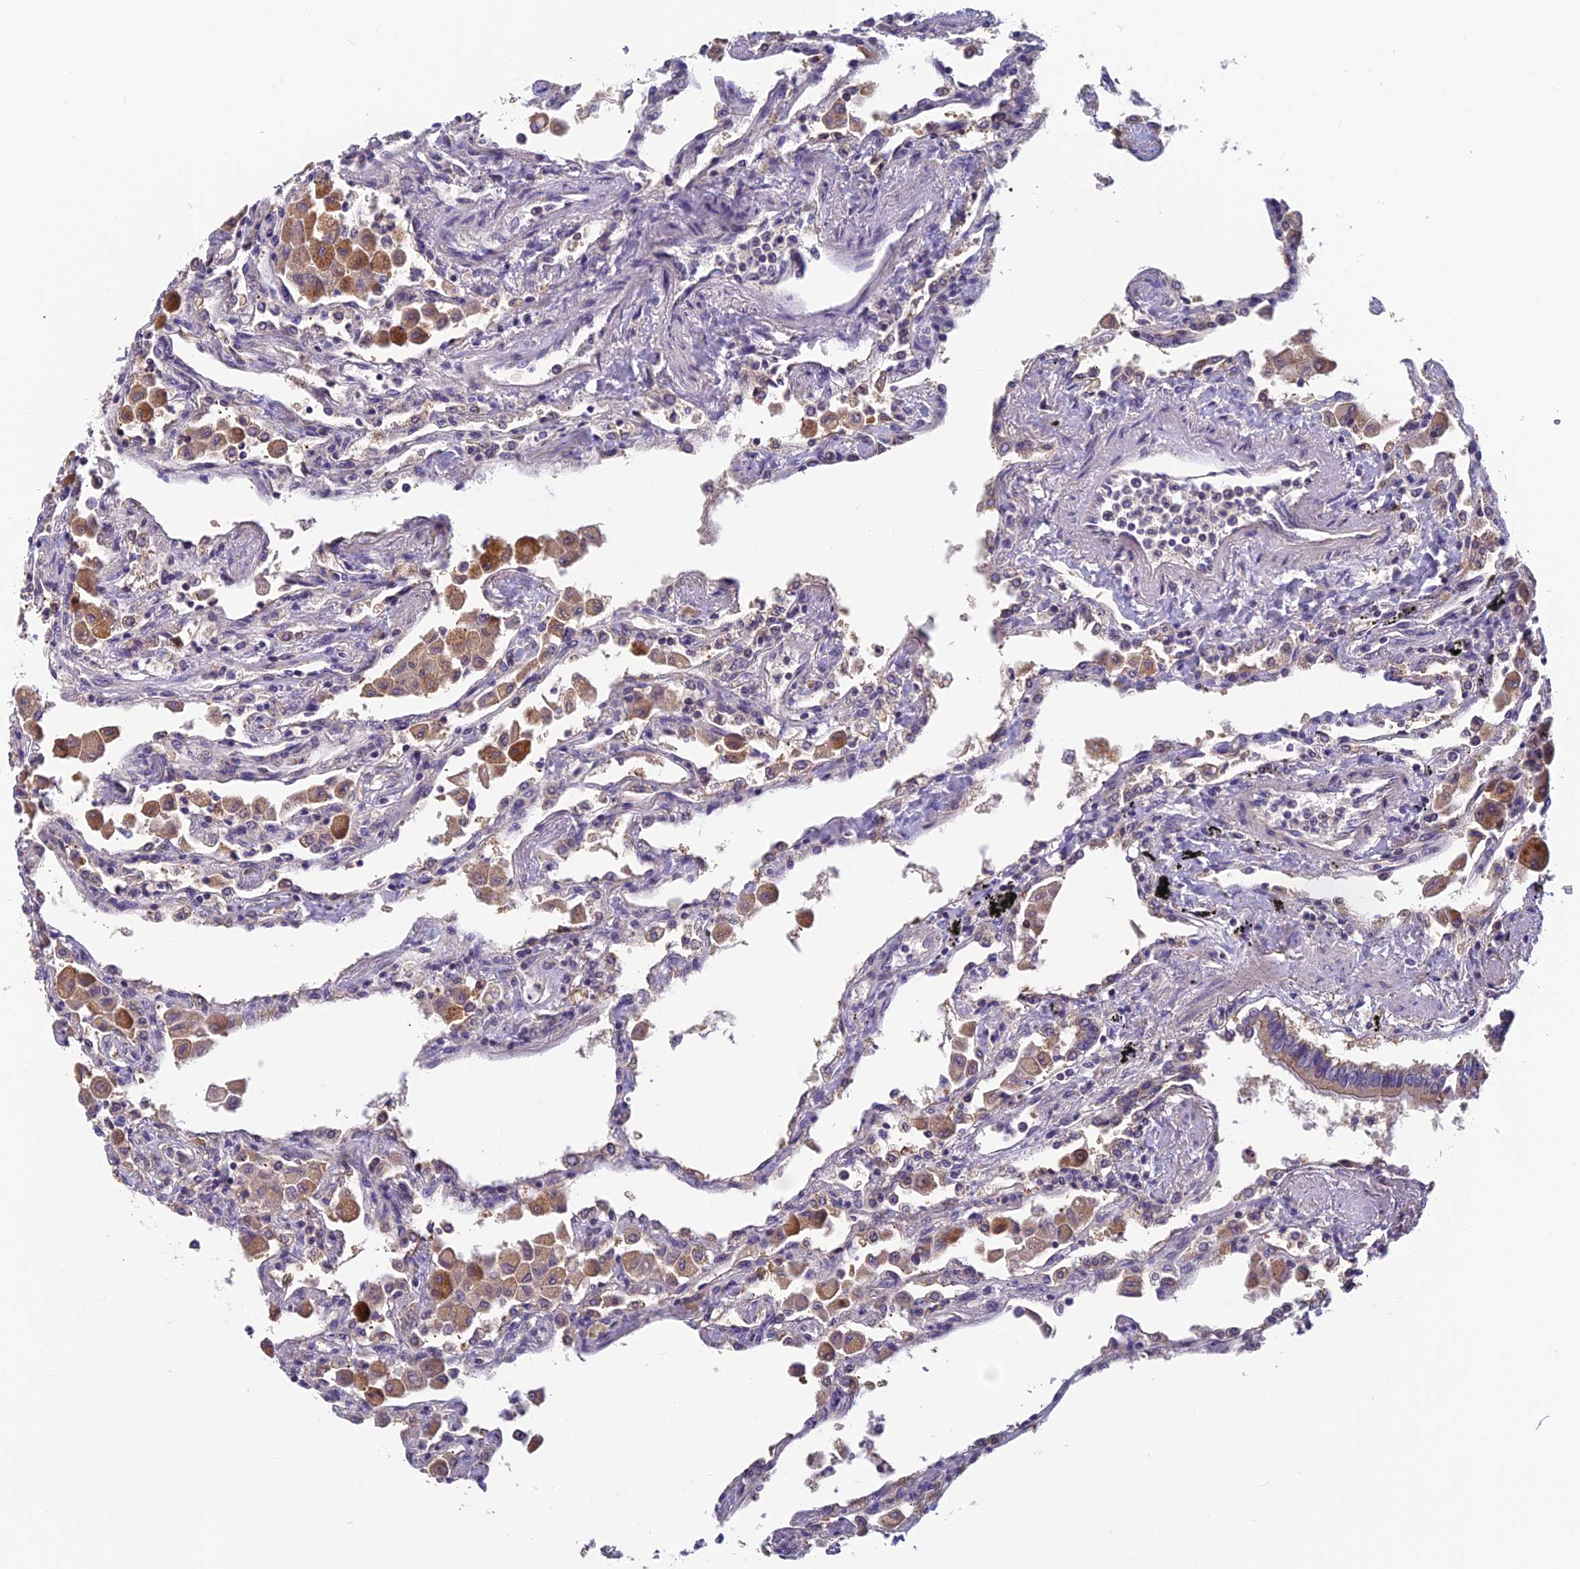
{"staining": {"intensity": "weak", "quantity": "<25%", "location": "cytoplasmic/membranous"}, "tissue": "lung", "cell_type": "Alveolar cells", "image_type": "normal", "snomed": [{"axis": "morphology", "description": "Normal tissue, NOS"}, {"axis": "topography", "description": "Bronchus"}, {"axis": "topography", "description": "Lung"}], "caption": "The photomicrograph shows no significant positivity in alveolar cells of lung.", "gene": "HECA", "patient": {"sex": "female", "age": 49}}